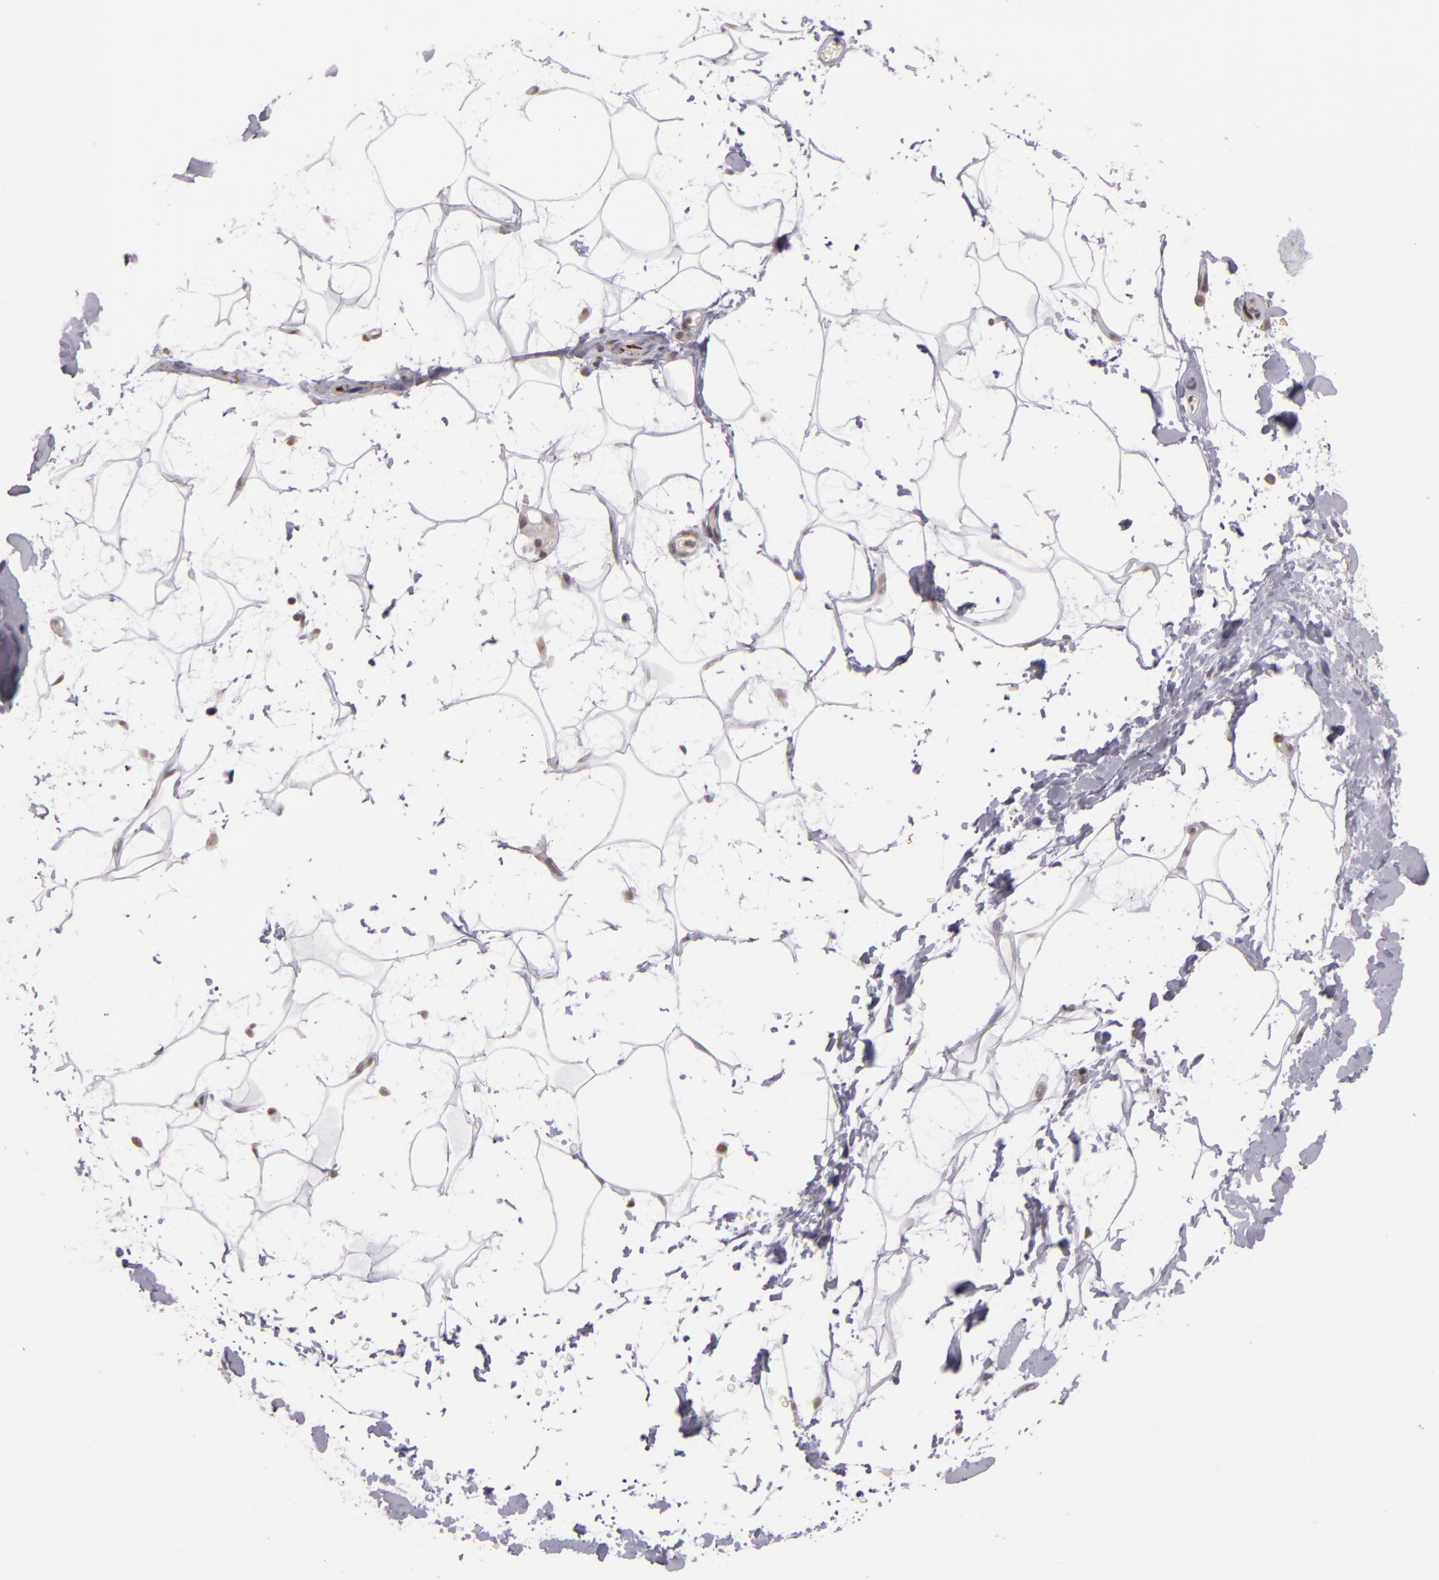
{"staining": {"intensity": "negative", "quantity": "none", "location": "none"}, "tissue": "adipose tissue", "cell_type": "Adipocytes", "image_type": "normal", "snomed": [{"axis": "morphology", "description": "Normal tissue, NOS"}, {"axis": "topography", "description": "Soft tissue"}], "caption": "Immunohistochemistry (IHC) of unremarkable human adipose tissue exhibits no positivity in adipocytes.", "gene": "RRP7A", "patient": {"sex": "male", "age": 72}}